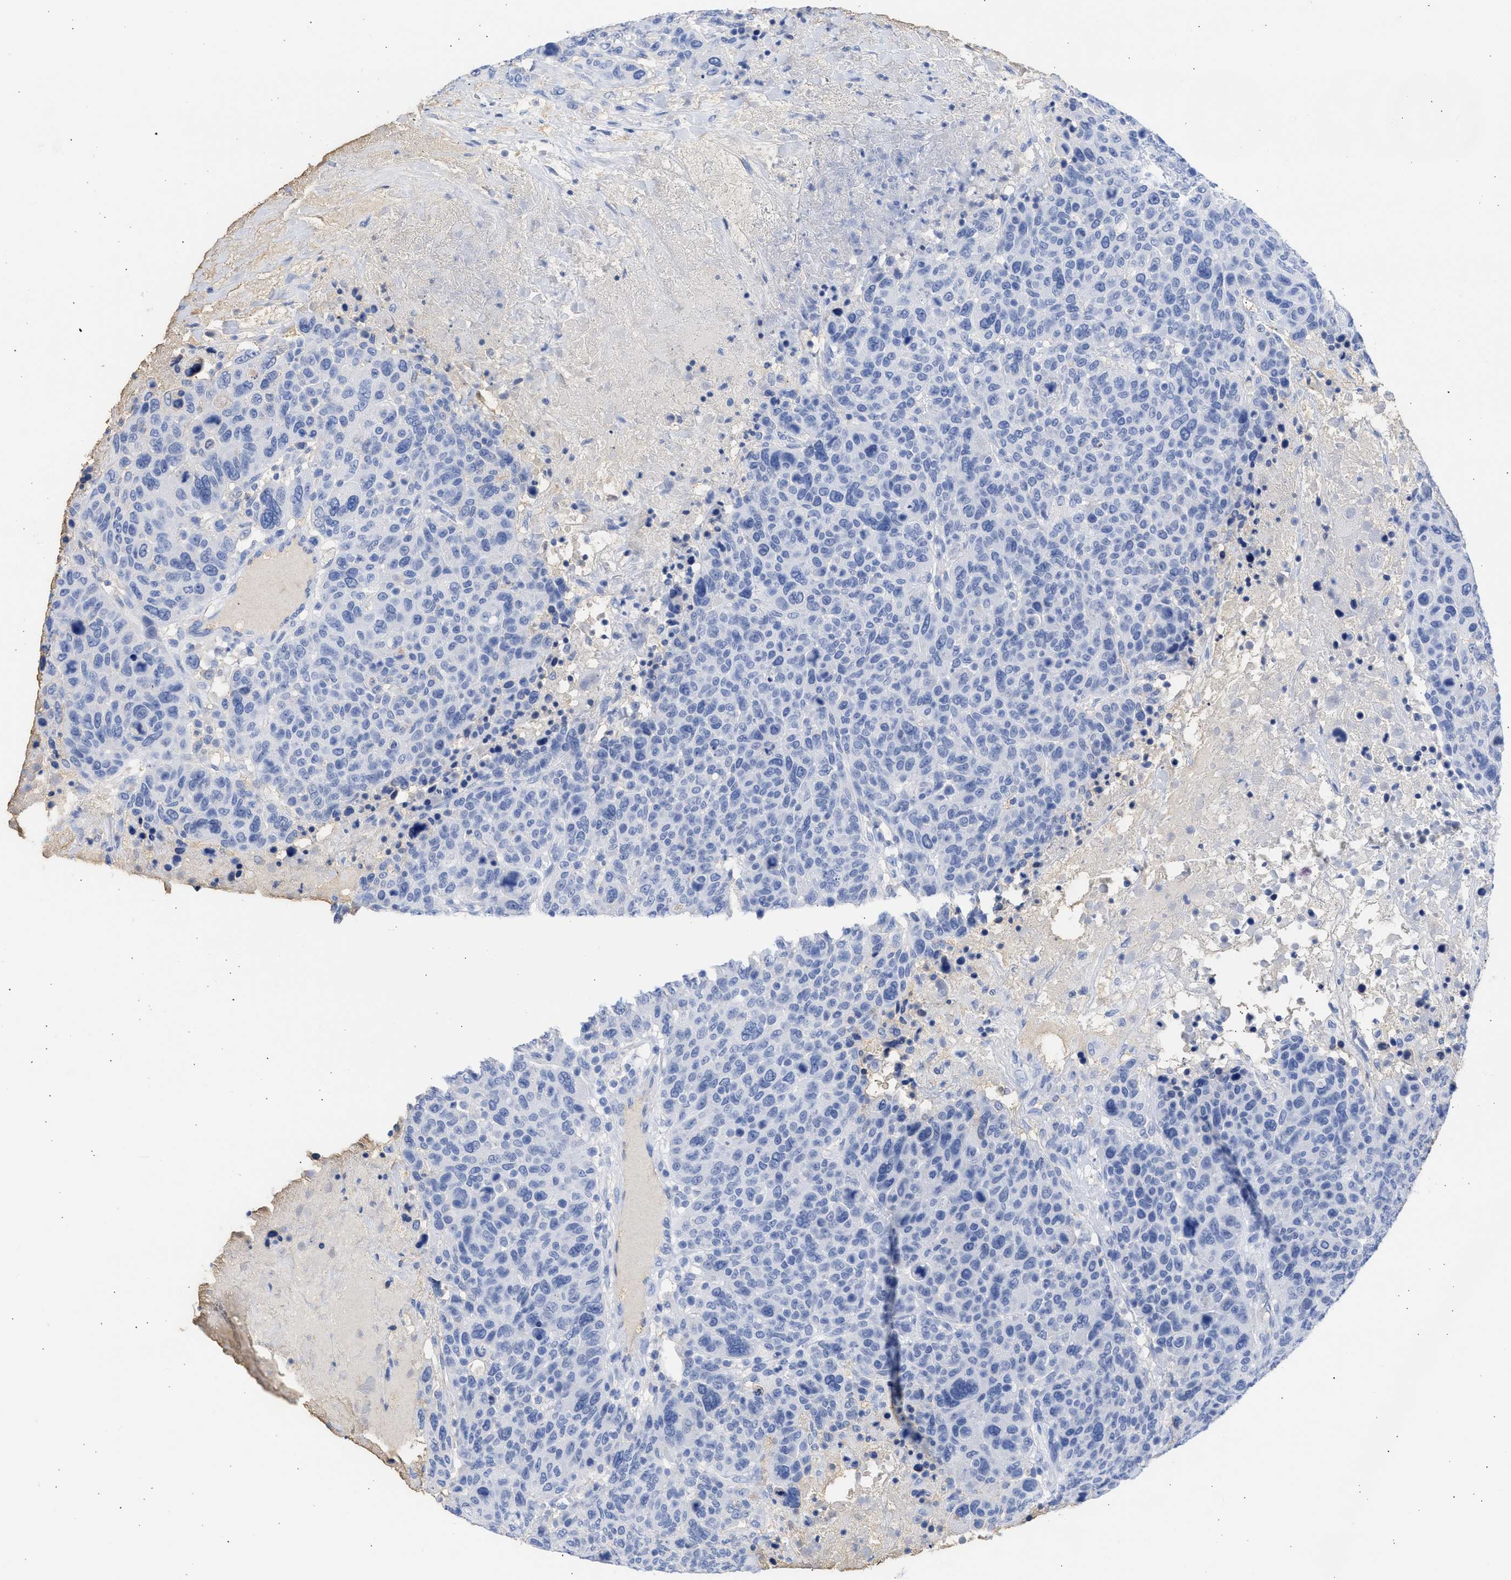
{"staining": {"intensity": "negative", "quantity": "none", "location": "none"}, "tissue": "breast cancer", "cell_type": "Tumor cells", "image_type": "cancer", "snomed": [{"axis": "morphology", "description": "Duct carcinoma"}, {"axis": "topography", "description": "Breast"}], "caption": "The immunohistochemistry (IHC) image has no significant staining in tumor cells of intraductal carcinoma (breast) tissue.", "gene": "RSPH1", "patient": {"sex": "female", "age": 37}}